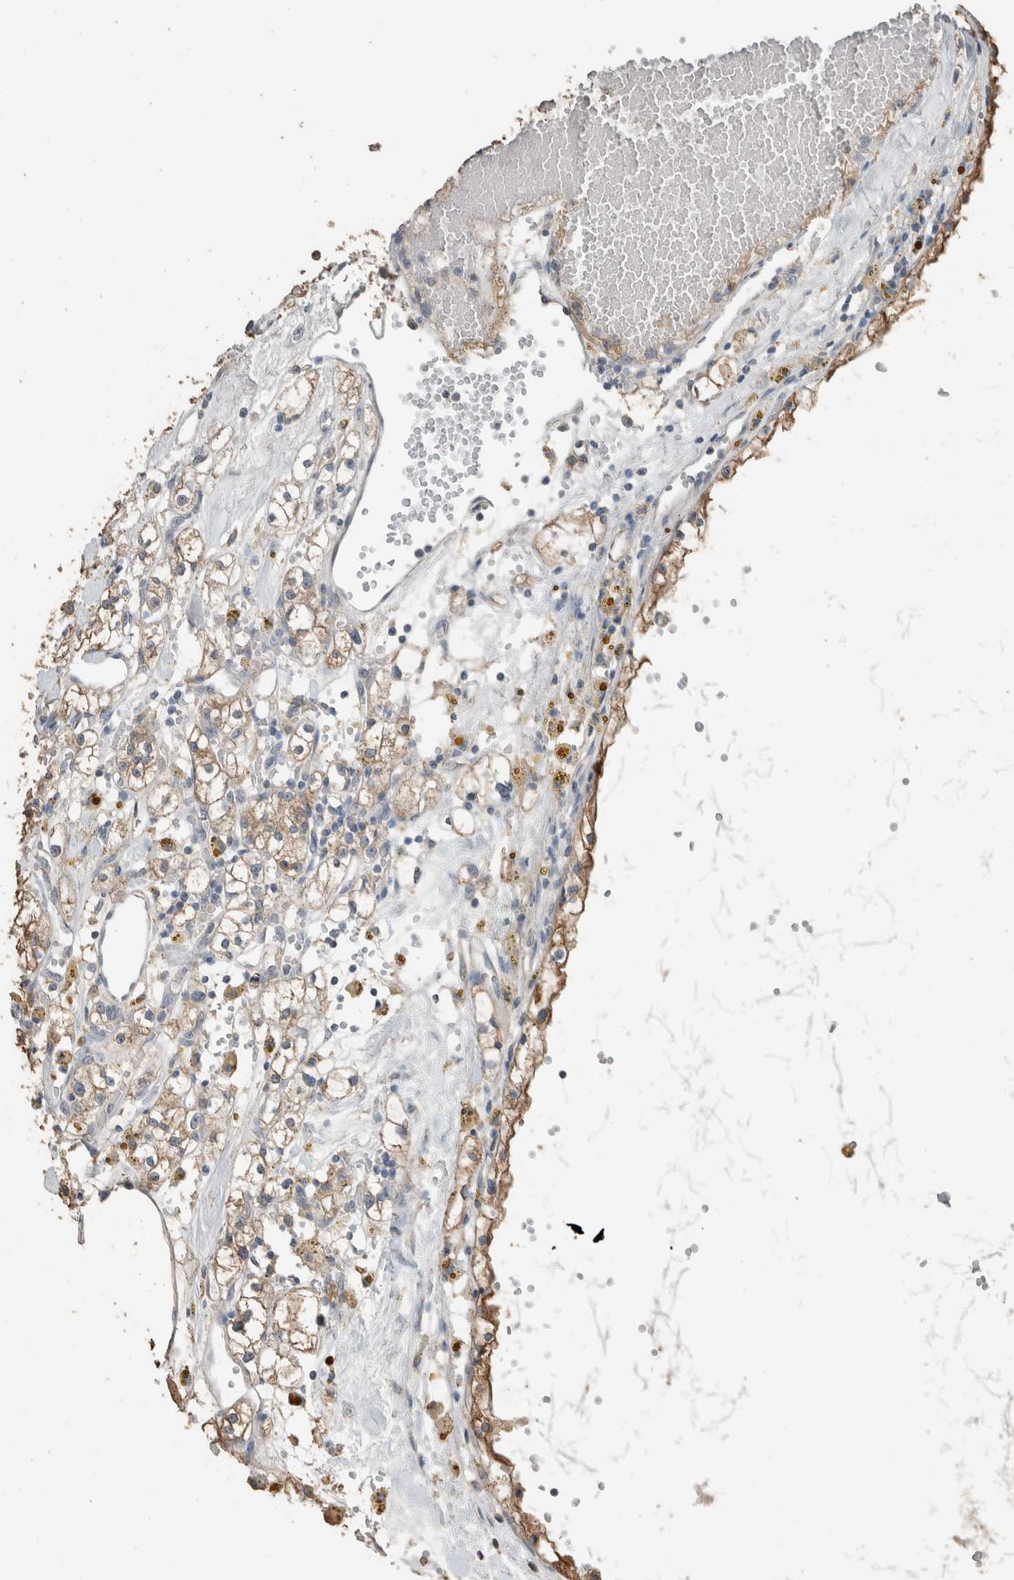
{"staining": {"intensity": "moderate", "quantity": ">75%", "location": "cytoplasmic/membranous"}, "tissue": "renal cancer", "cell_type": "Tumor cells", "image_type": "cancer", "snomed": [{"axis": "morphology", "description": "Adenocarcinoma, NOS"}, {"axis": "topography", "description": "Kidney"}], "caption": "Moderate cytoplasmic/membranous protein positivity is appreciated in approximately >75% of tumor cells in renal cancer.", "gene": "ACVR2B", "patient": {"sex": "male", "age": 56}}